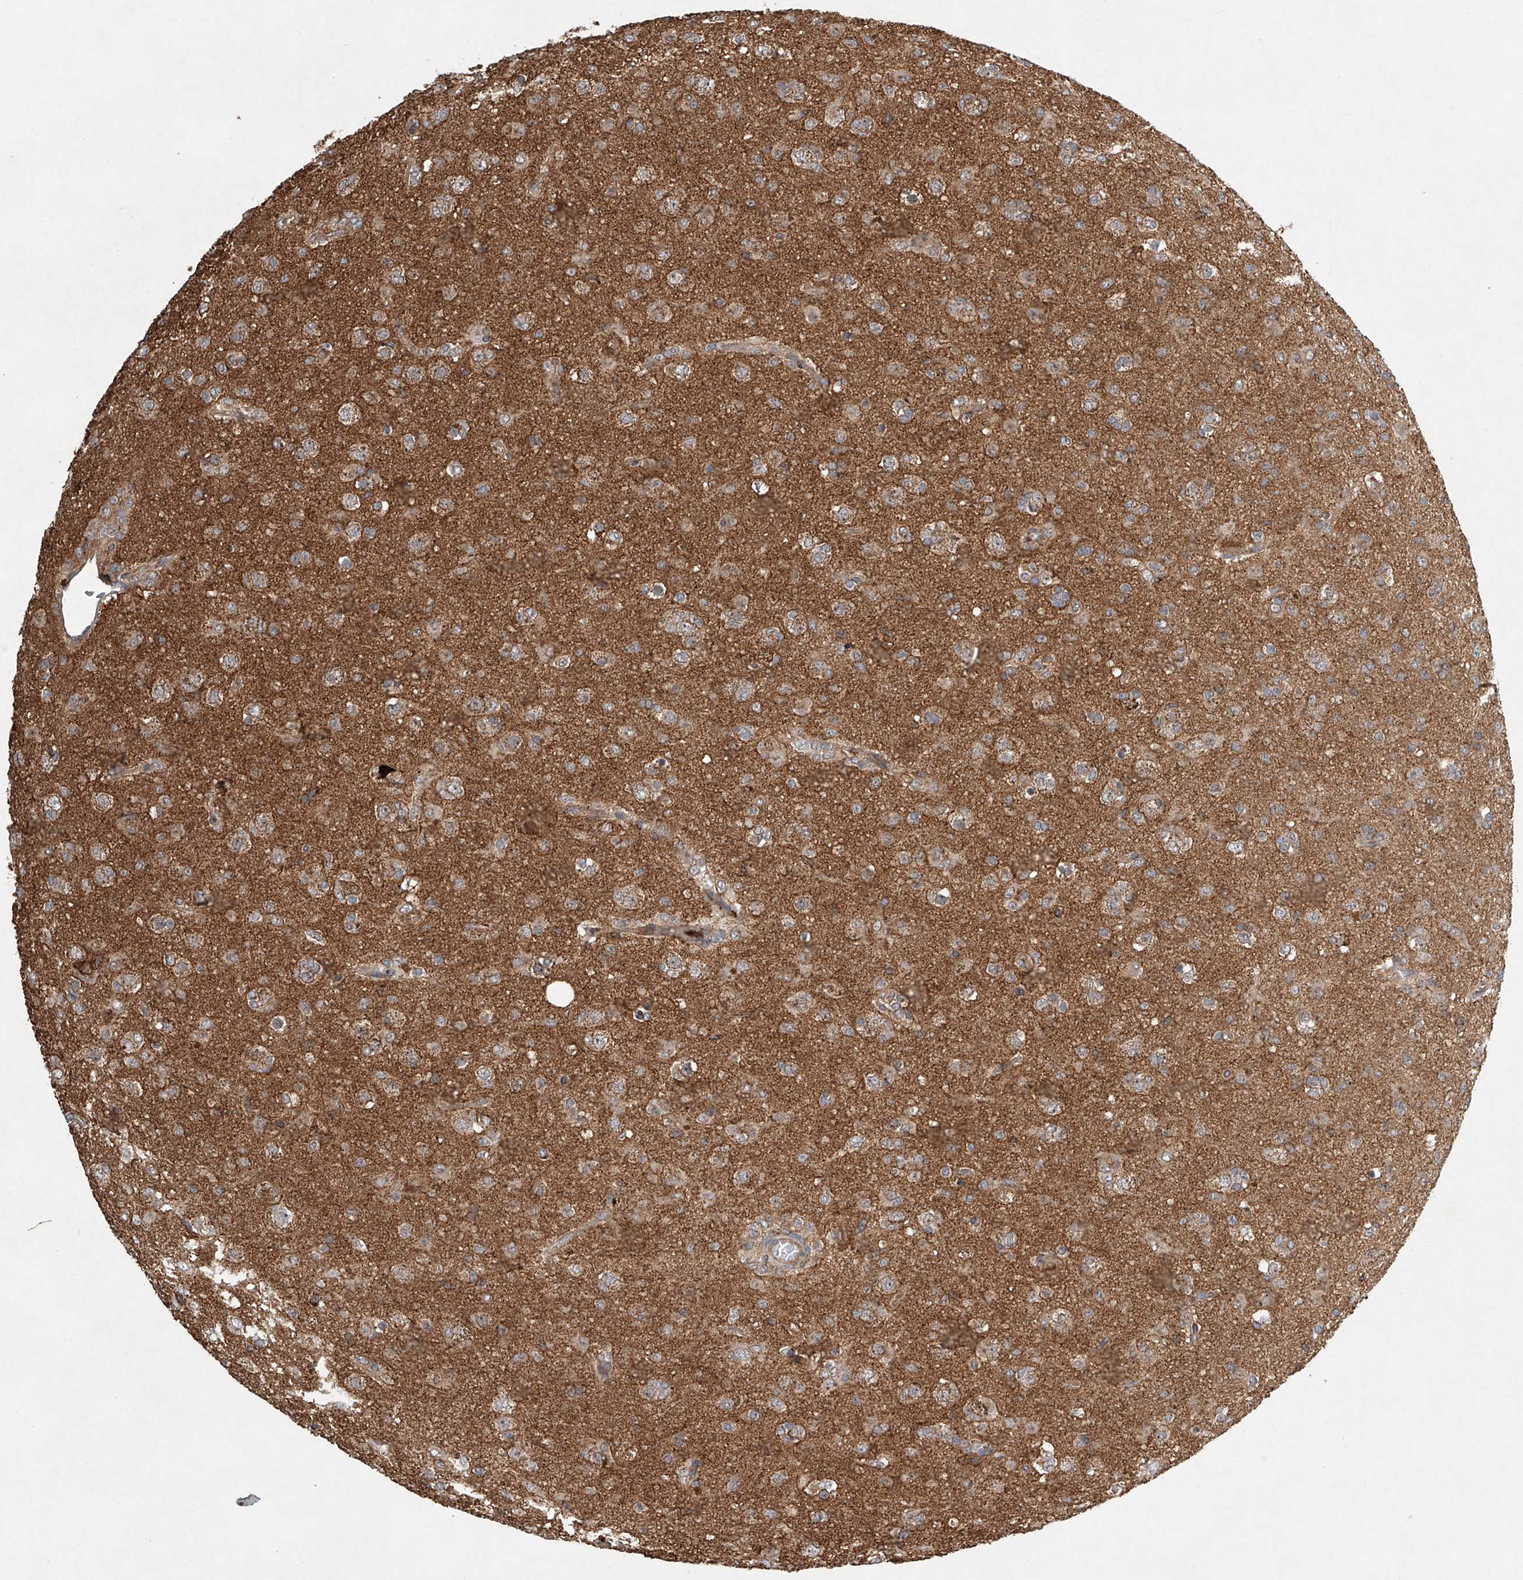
{"staining": {"intensity": "weak", "quantity": "<25%", "location": "cytoplasmic/membranous"}, "tissue": "glioma", "cell_type": "Tumor cells", "image_type": "cancer", "snomed": [{"axis": "morphology", "description": "Glioma, malignant, Low grade"}, {"axis": "topography", "description": "Brain"}], "caption": "DAB (3,3'-diaminobenzidine) immunohistochemical staining of human glioma exhibits no significant staining in tumor cells.", "gene": "DCAF11", "patient": {"sex": "male", "age": 65}}